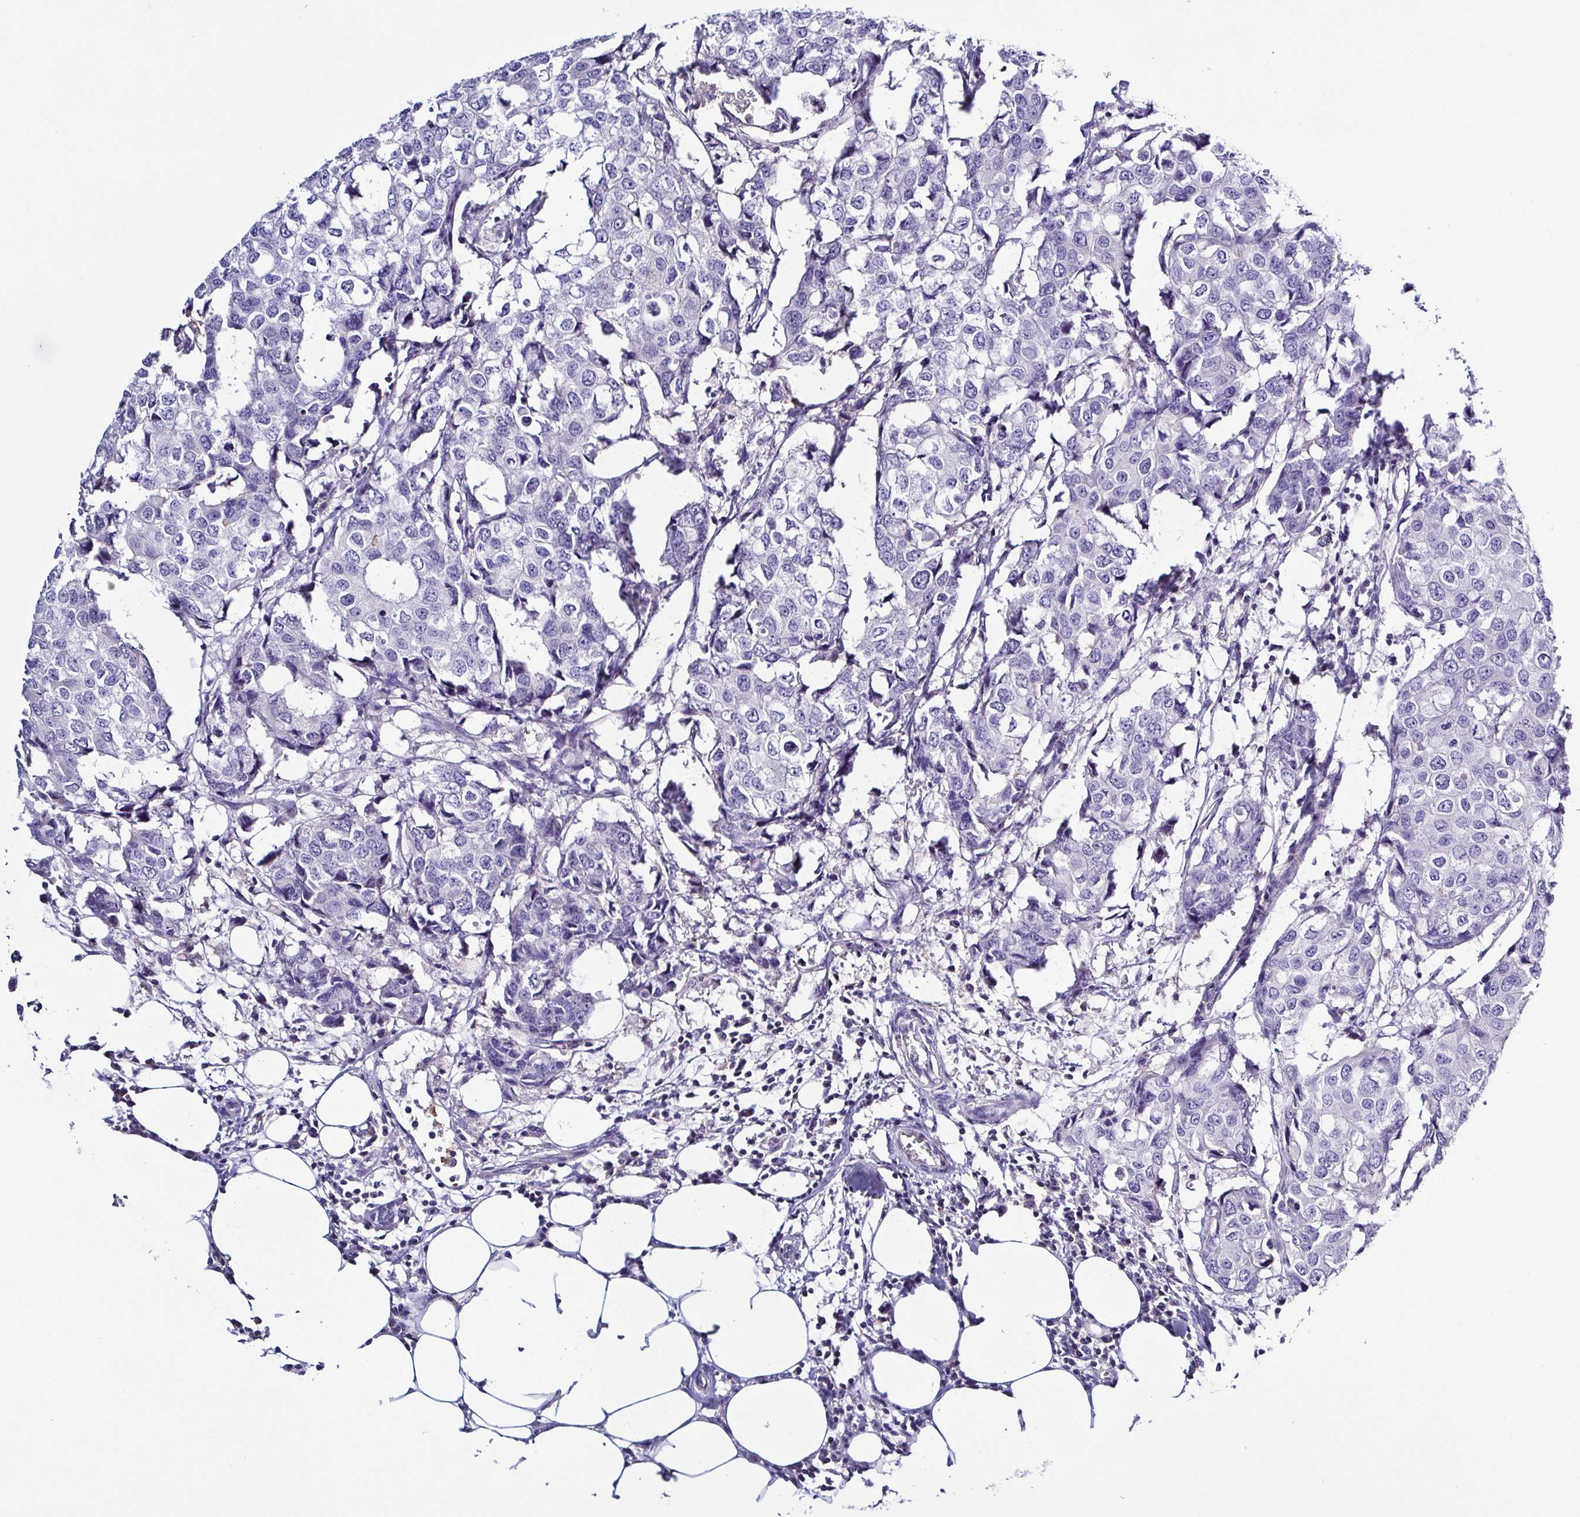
{"staining": {"intensity": "negative", "quantity": "none", "location": "none"}, "tissue": "breast cancer", "cell_type": "Tumor cells", "image_type": "cancer", "snomed": [{"axis": "morphology", "description": "Duct carcinoma"}, {"axis": "topography", "description": "Breast"}], "caption": "A micrograph of human breast cancer is negative for staining in tumor cells. (Stains: DAB immunohistochemistry with hematoxylin counter stain, Microscopy: brightfield microscopy at high magnification).", "gene": "TNNT2", "patient": {"sex": "female", "age": 27}}